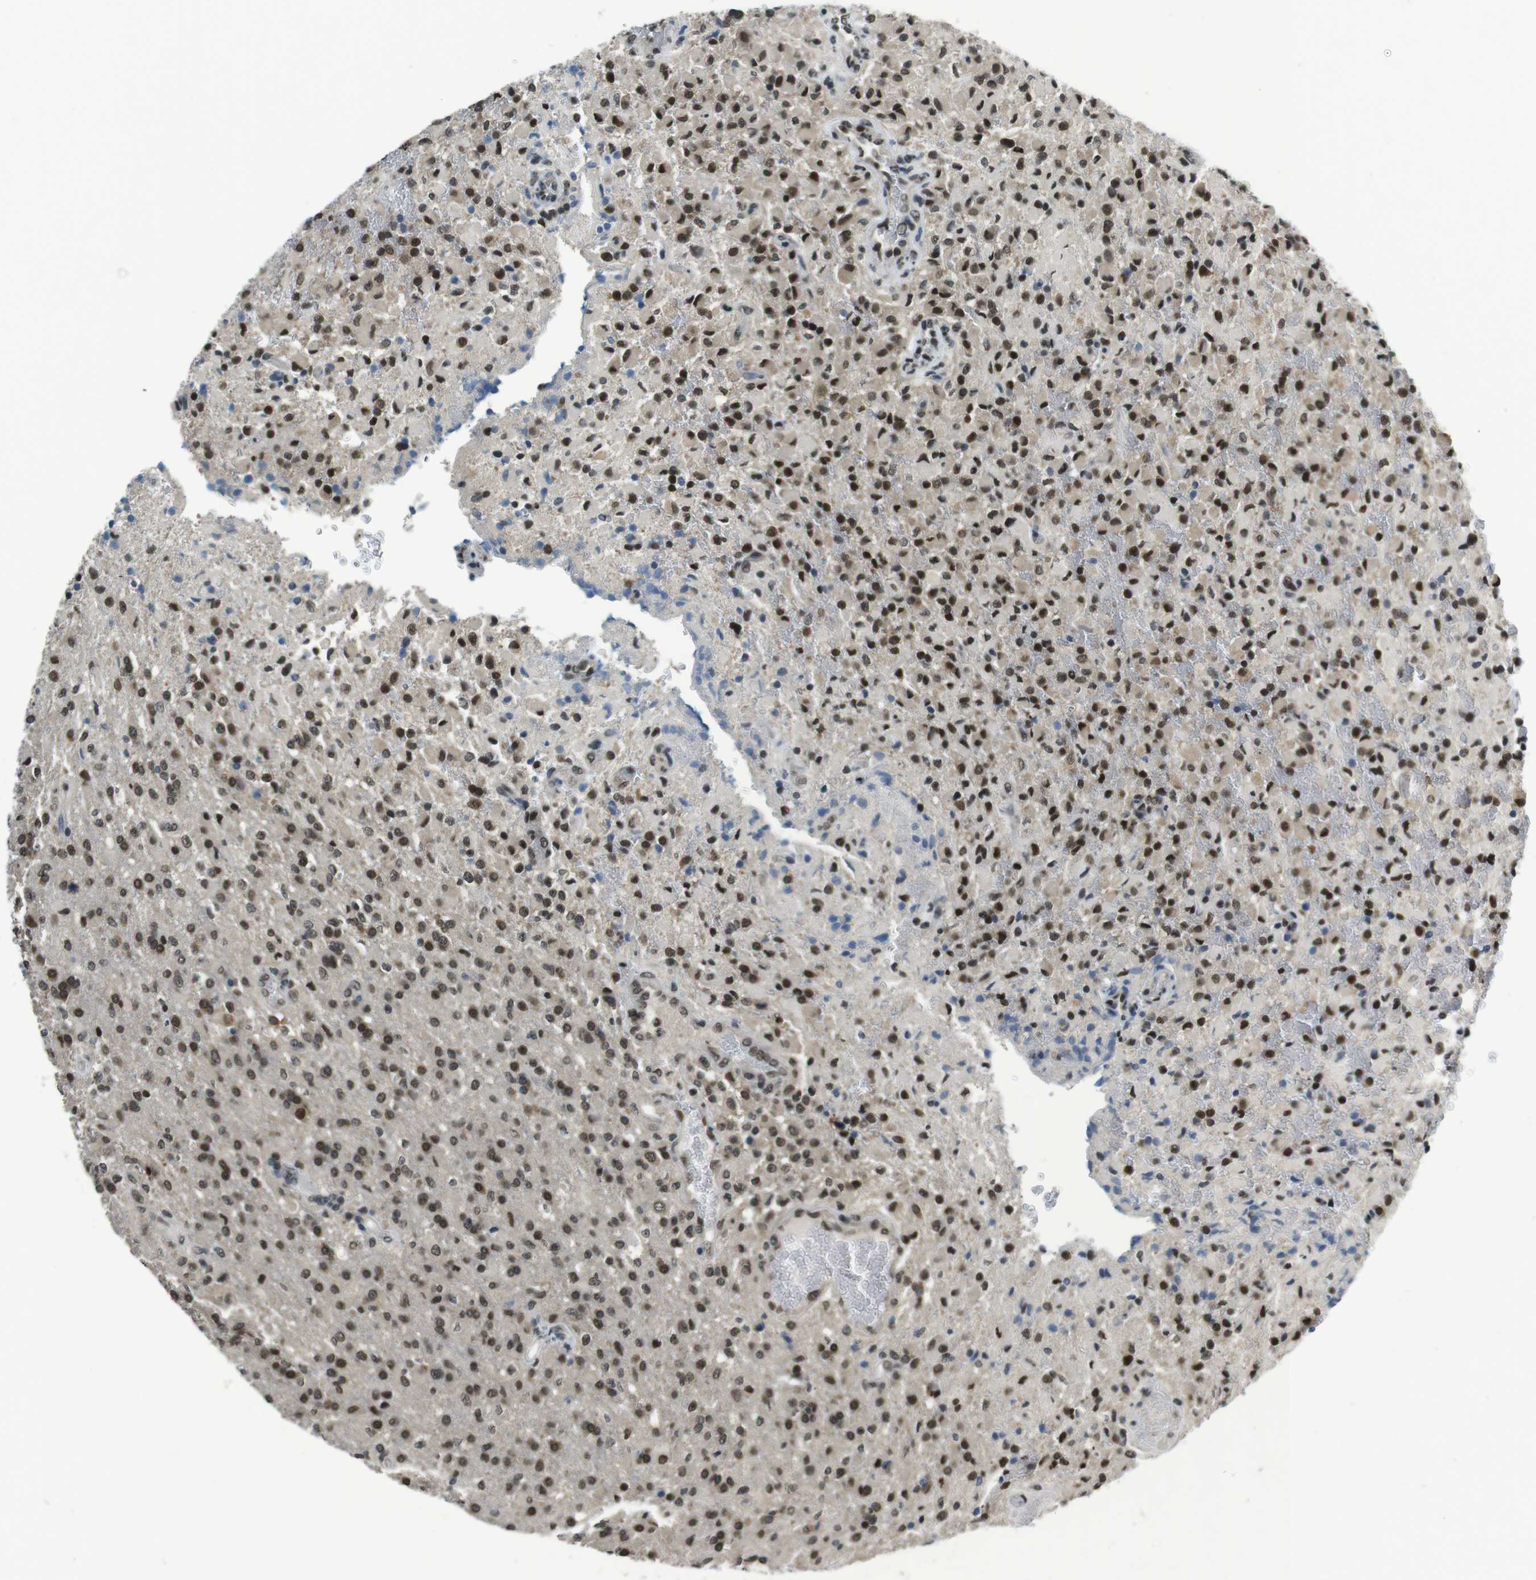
{"staining": {"intensity": "moderate", "quantity": ">75%", "location": "nuclear"}, "tissue": "glioma", "cell_type": "Tumor cells", "image_type": "cancer", "snomed": [{"axis": "morphology", "description": "Glioma, malignant, High grade"}, {"axis": "topography", "description": "Brain"}], "caption": "A medium amount of moderate nuclear positivity is seen in about >75% of tumor cells in malignant glioma (high-grade) tissue. Nuclei are stained in blue.", "gene": "NEK4", "patient": {"sex": "male", "age": 71}}